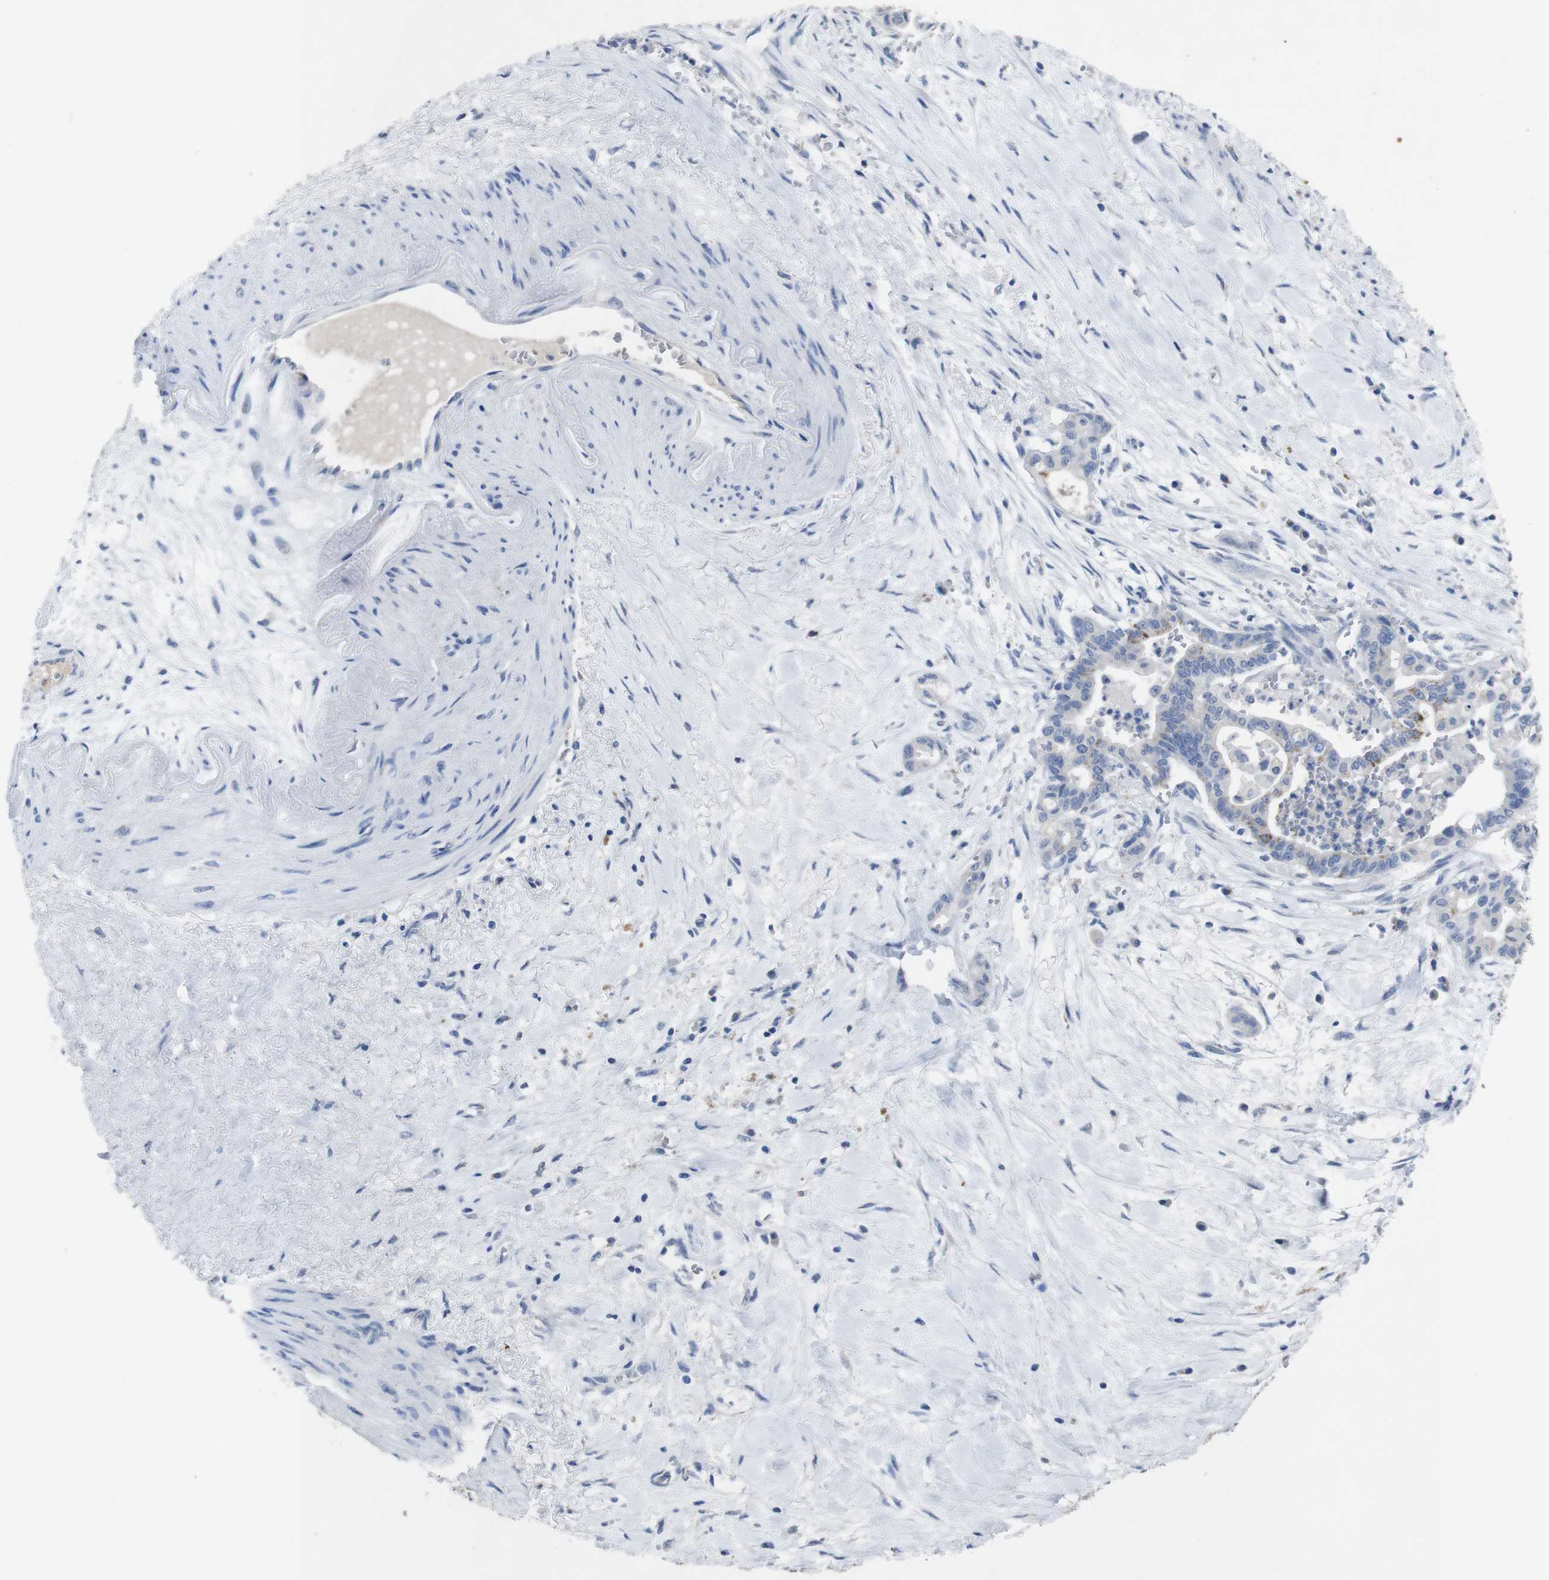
{"staining": {"intensity": "weak", "quantity": "<25%", "location": "cytoplasmic/membranous"}, "tissue": "pancreatic cancer", "cell_type": "Tumor cells", "image_type": "cancer", "snomed": [{"axis": "morphology", "description": "Adenocarcinoma, NOS"}, {"axis": "topography", "description": "Pancreas"}], "caption": "The photomicrograph displays no significant positivity in tumor cells of pancreatic cancer.", "gene": "GJB2", "patient": {"sex": "male", "age": 70}}